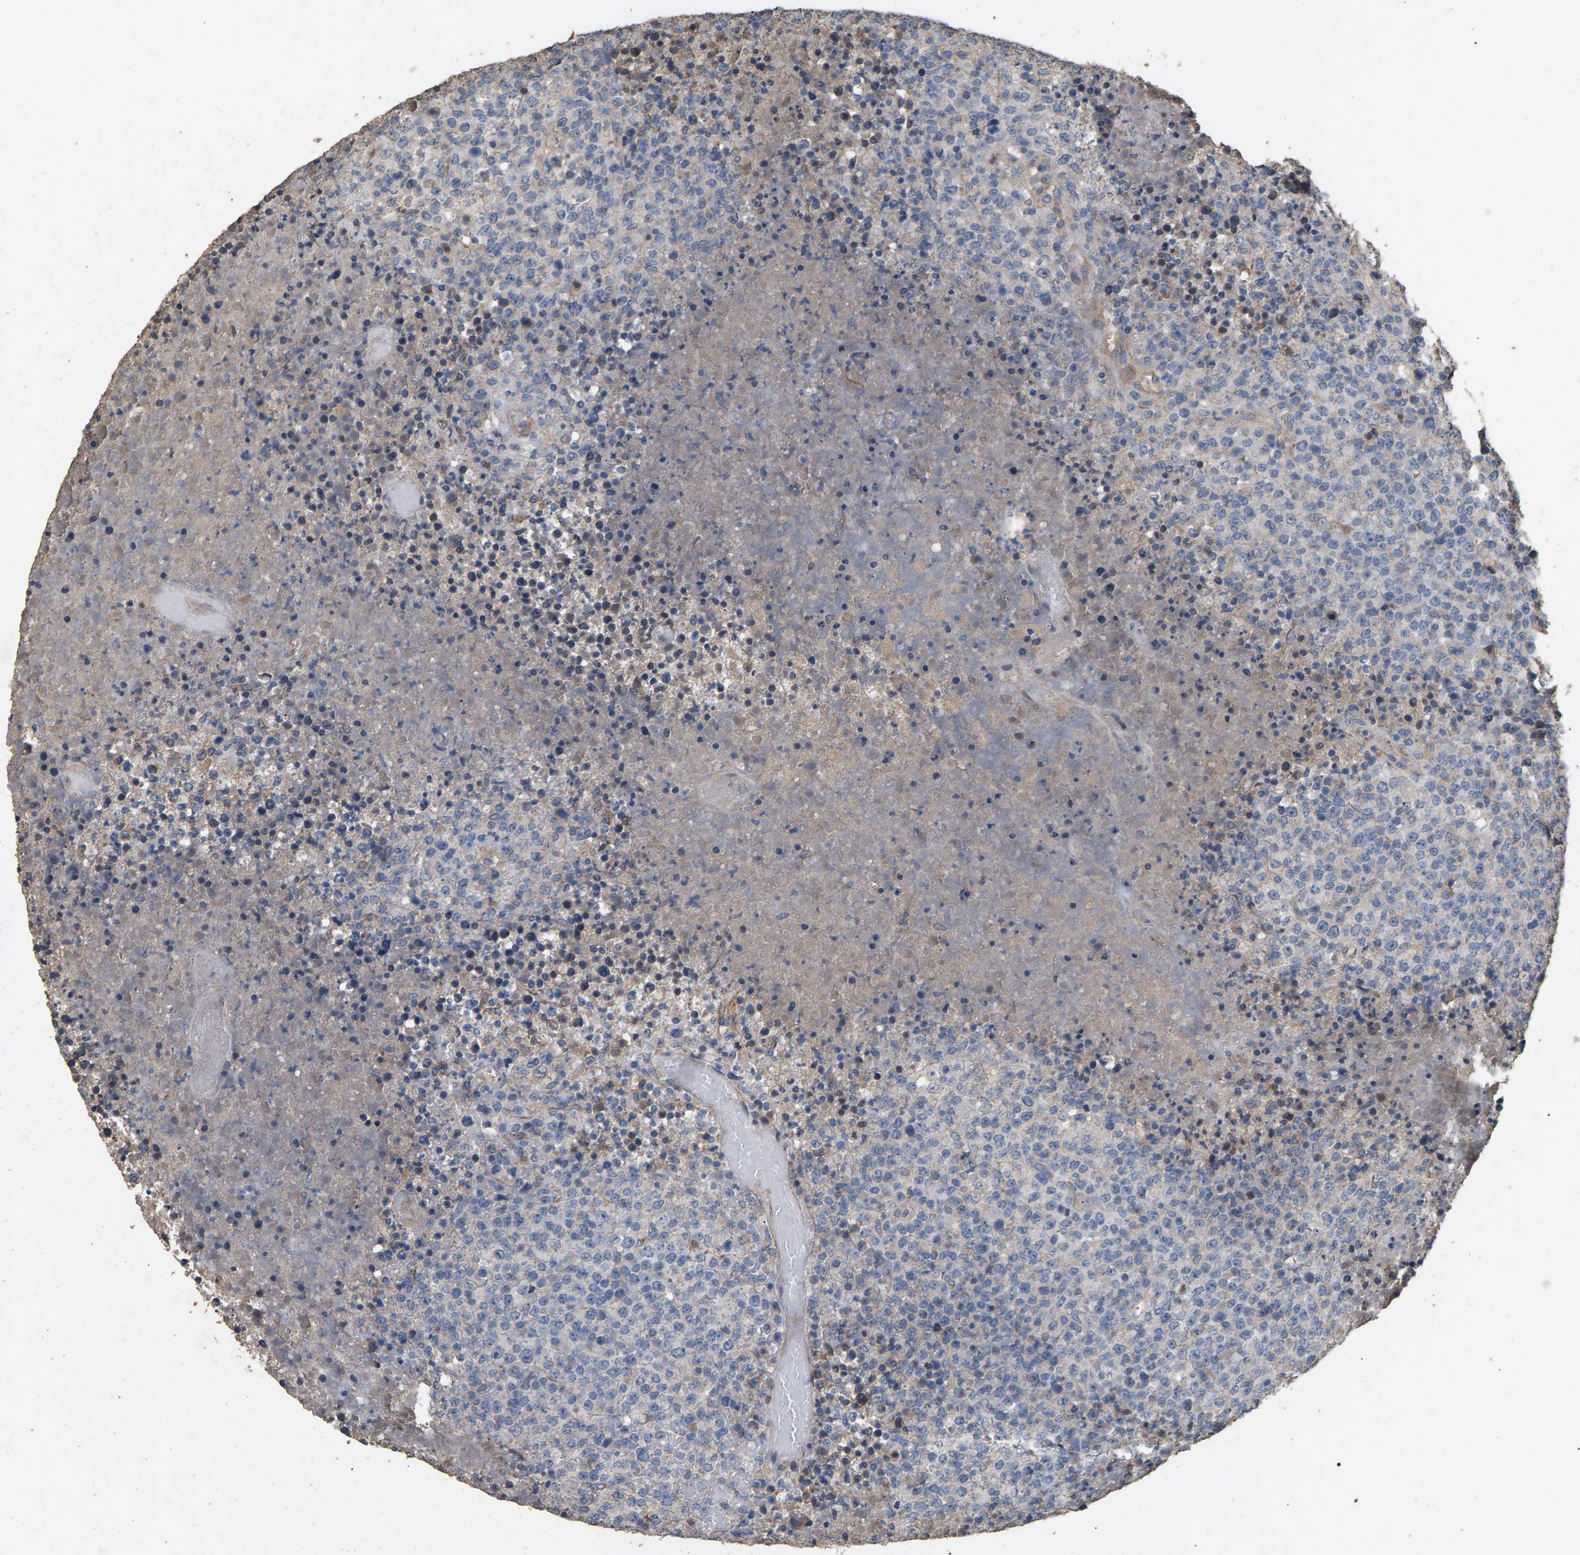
{"staining": {"intensity": "negative", "quantity": "none", "location": "none"}, "tissue": "lymphoma", "cell_type": "Tumor cells", "image_type": "cancer", "snomed": [{"axis": "morphology", "description": "Malignant lymphoma, non-Hodgkin's type, High grade"}, {"axis": "topography", "description": "Lymph node"}], "caption": "Tumor cells are negative for brown protein staining in lymphoma.", "gene": "HTRA3", "patient": {"sex": "male", "age": 13}}